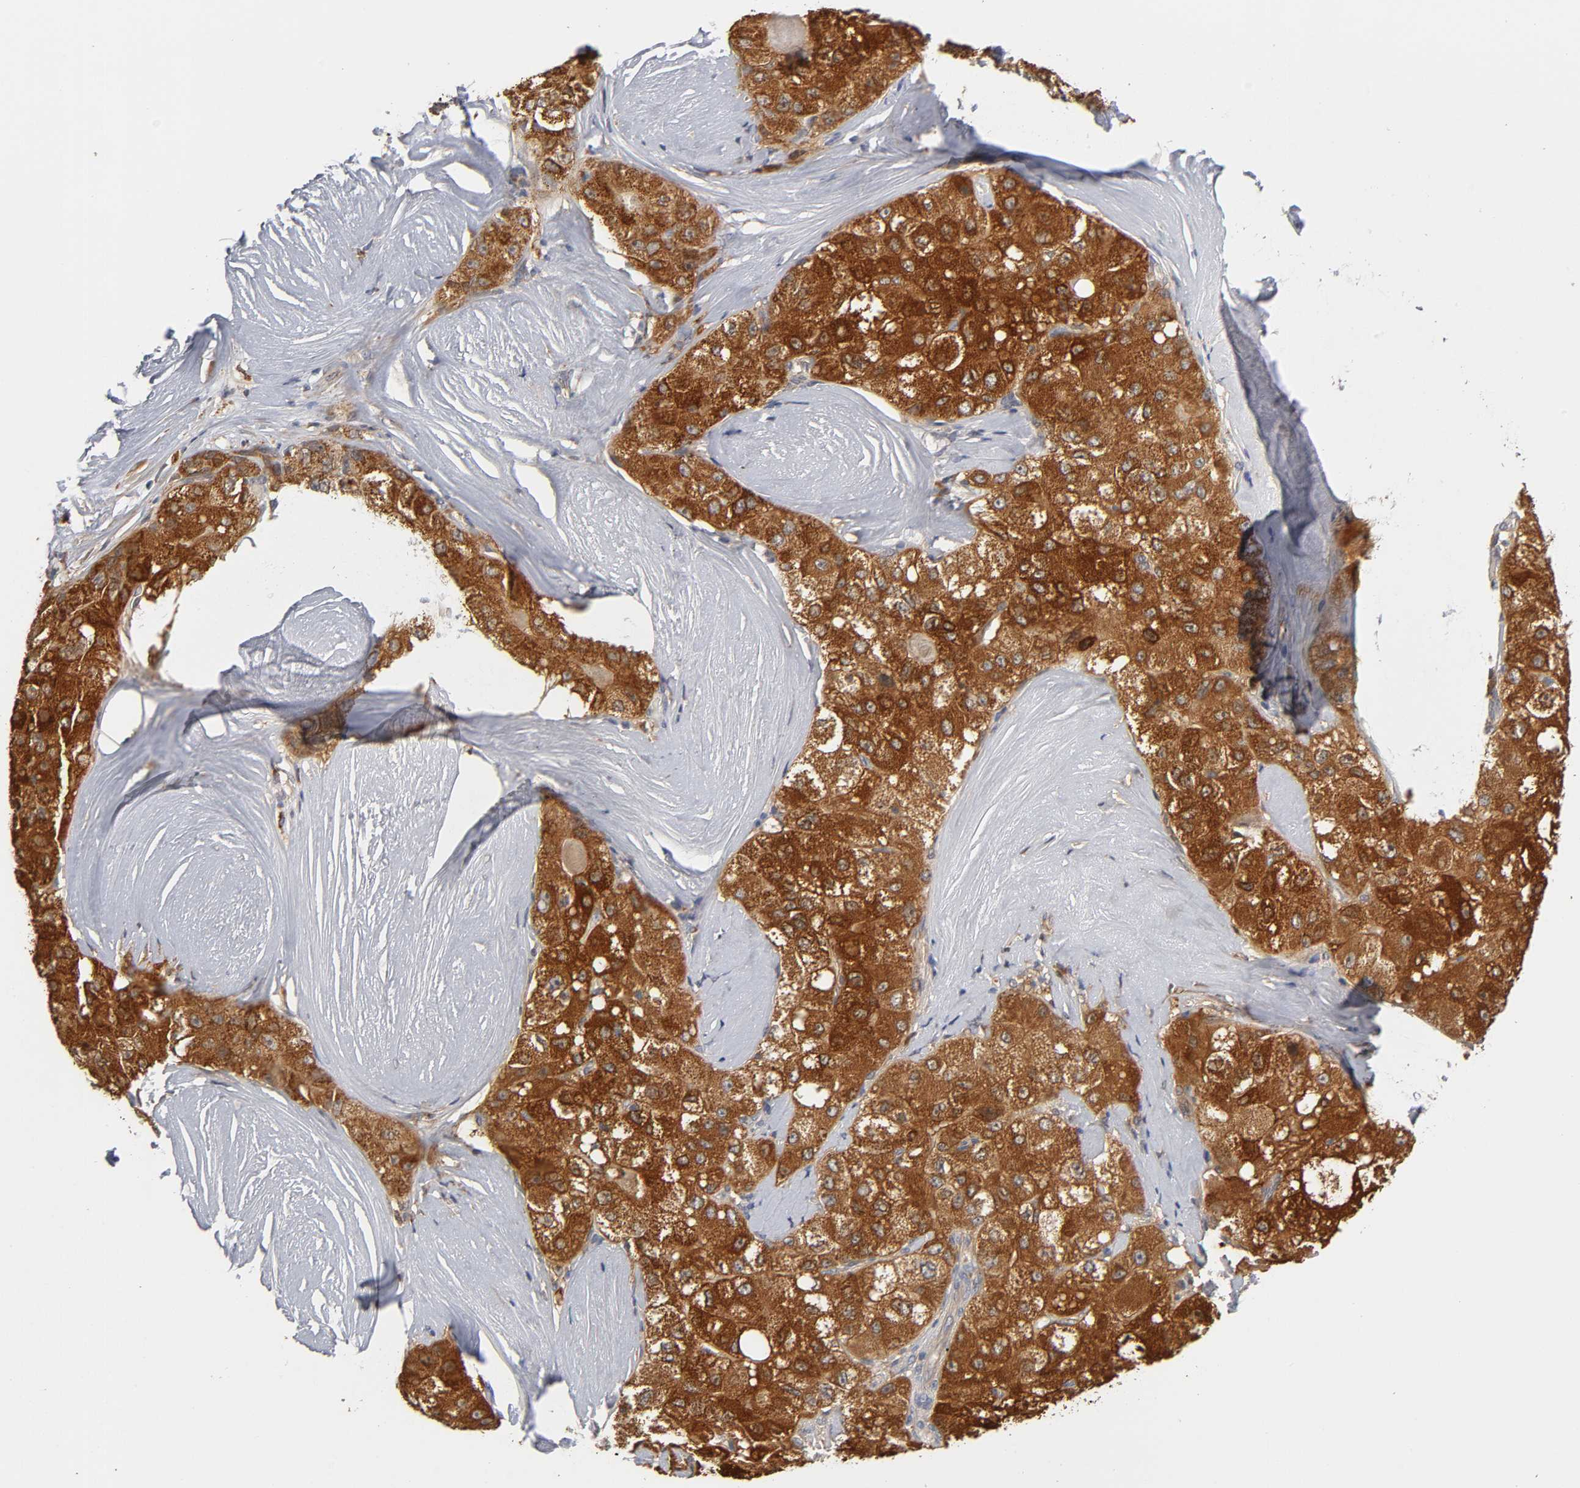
{"staining": {"intensity": "strong", "quantity": ">75%", "location": "cytoplasmic/membranous"}, "tissue": "liver cancer", "cell_type": "Tumor cells", "image_type": "cancer", "snomed": [{"axis": "morphology", "description": "Carcinoma, Hepatocellular, NOS"}, {"axis": "topography", "description": "Liver"}], "caption": "An immunohistochemistry image of neoplastic tissue is shown. Protein staining in brown labels strong cytoplasmic/membranous positivity in liver cancer within tumor cells.", "gene": "ISG15", "patient": {"sex": "male", "age": 80}}